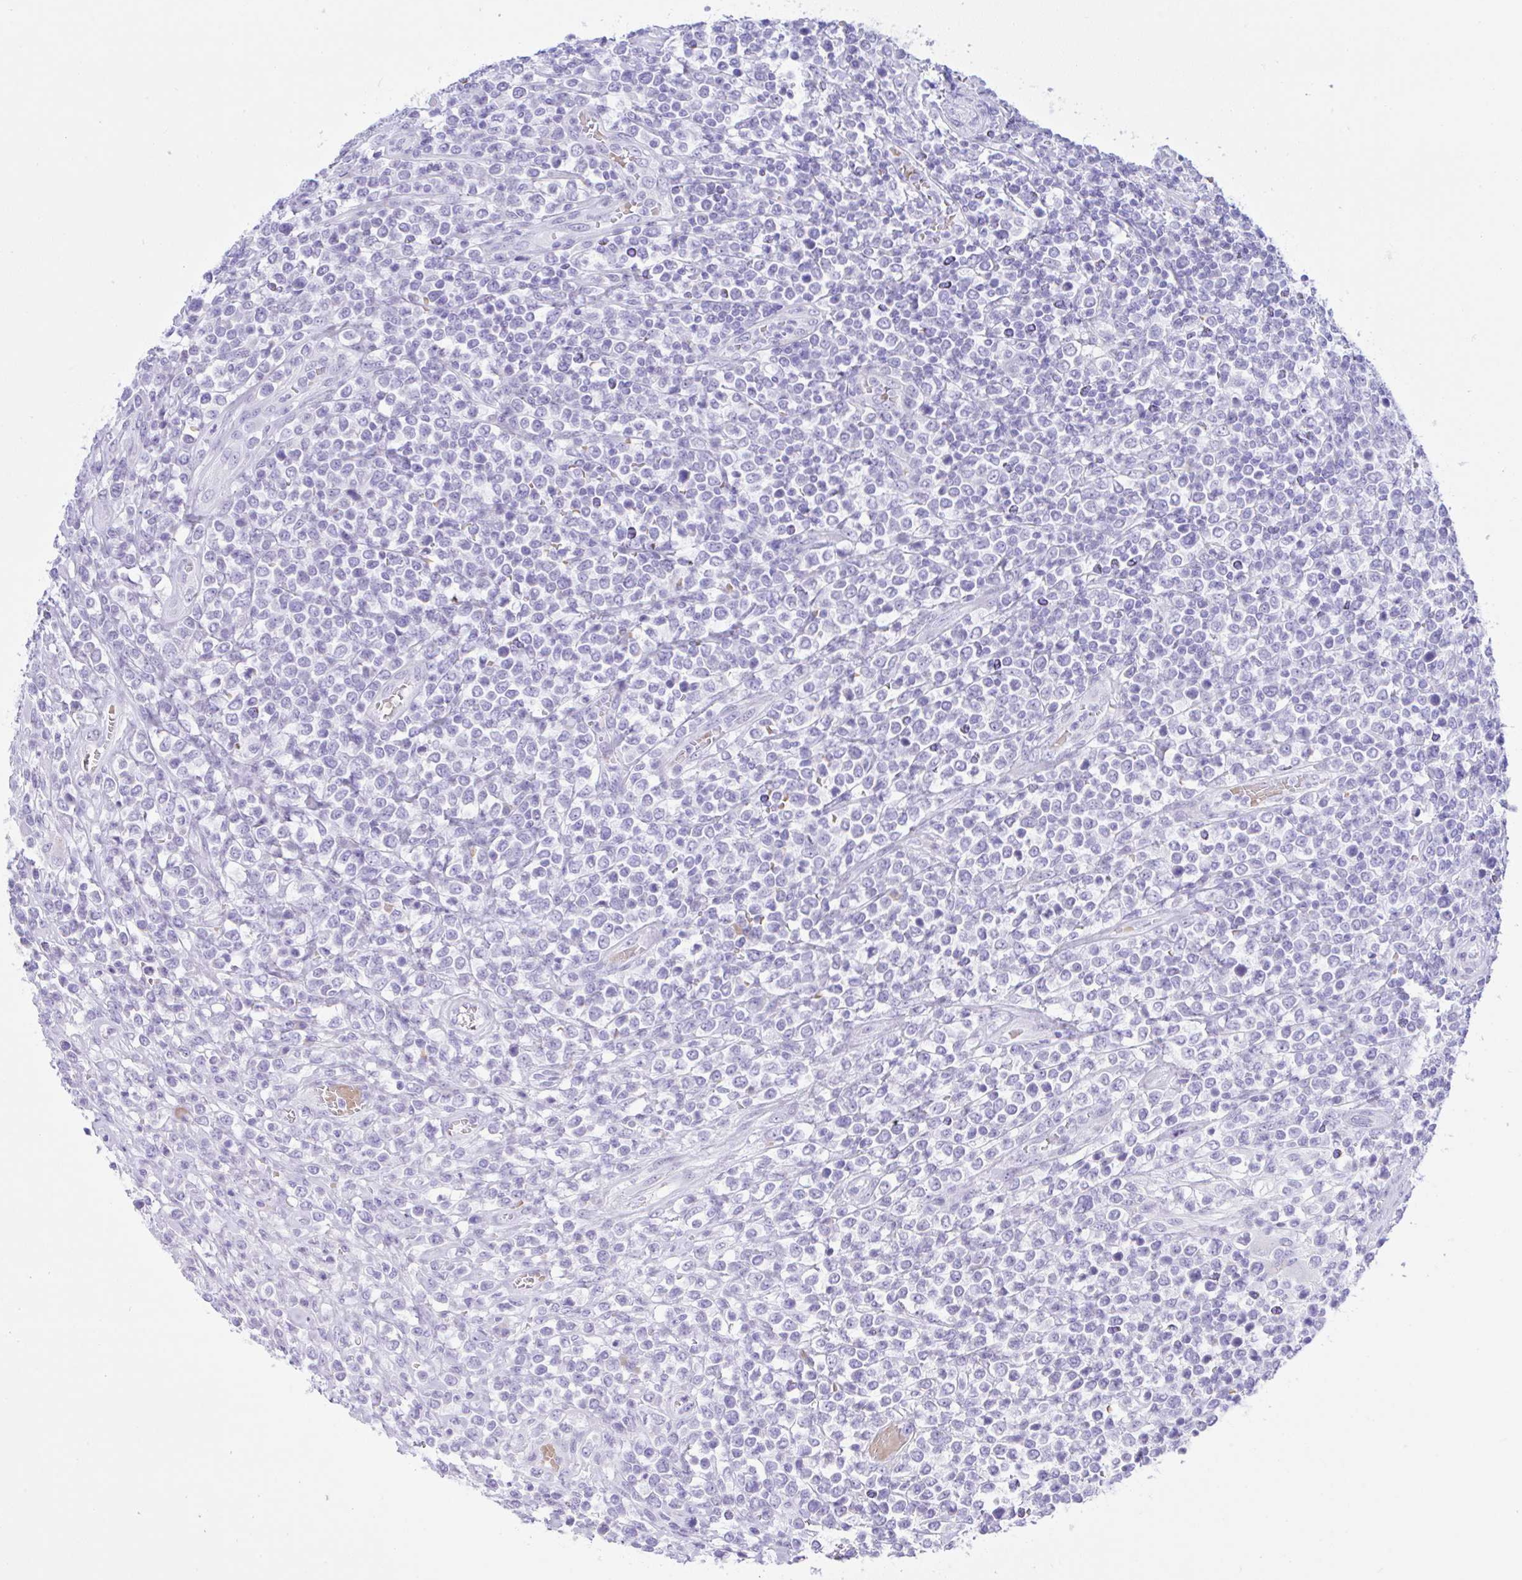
{"staining": {"intensity": "negative", "quantity": "none", "location": "none"}, "tissue": "lymphoma", "cell_type": "Tumor cells", "image_type": "cancer", "snomed": [{"axis": "morphology", "description": "Malignant lymphoma, non-Hodgkin's type, High grade"}, {"axis": "topography", "description": "Soft tissue"}], "caption": "The IHC photomicrograph has no significant expression in tumor cells of high-grade malignant lymphoma, non-Hodgkin's type tissue.", "gene": "SEL1L2", "patient": {"sex": "female", "age": 56}}